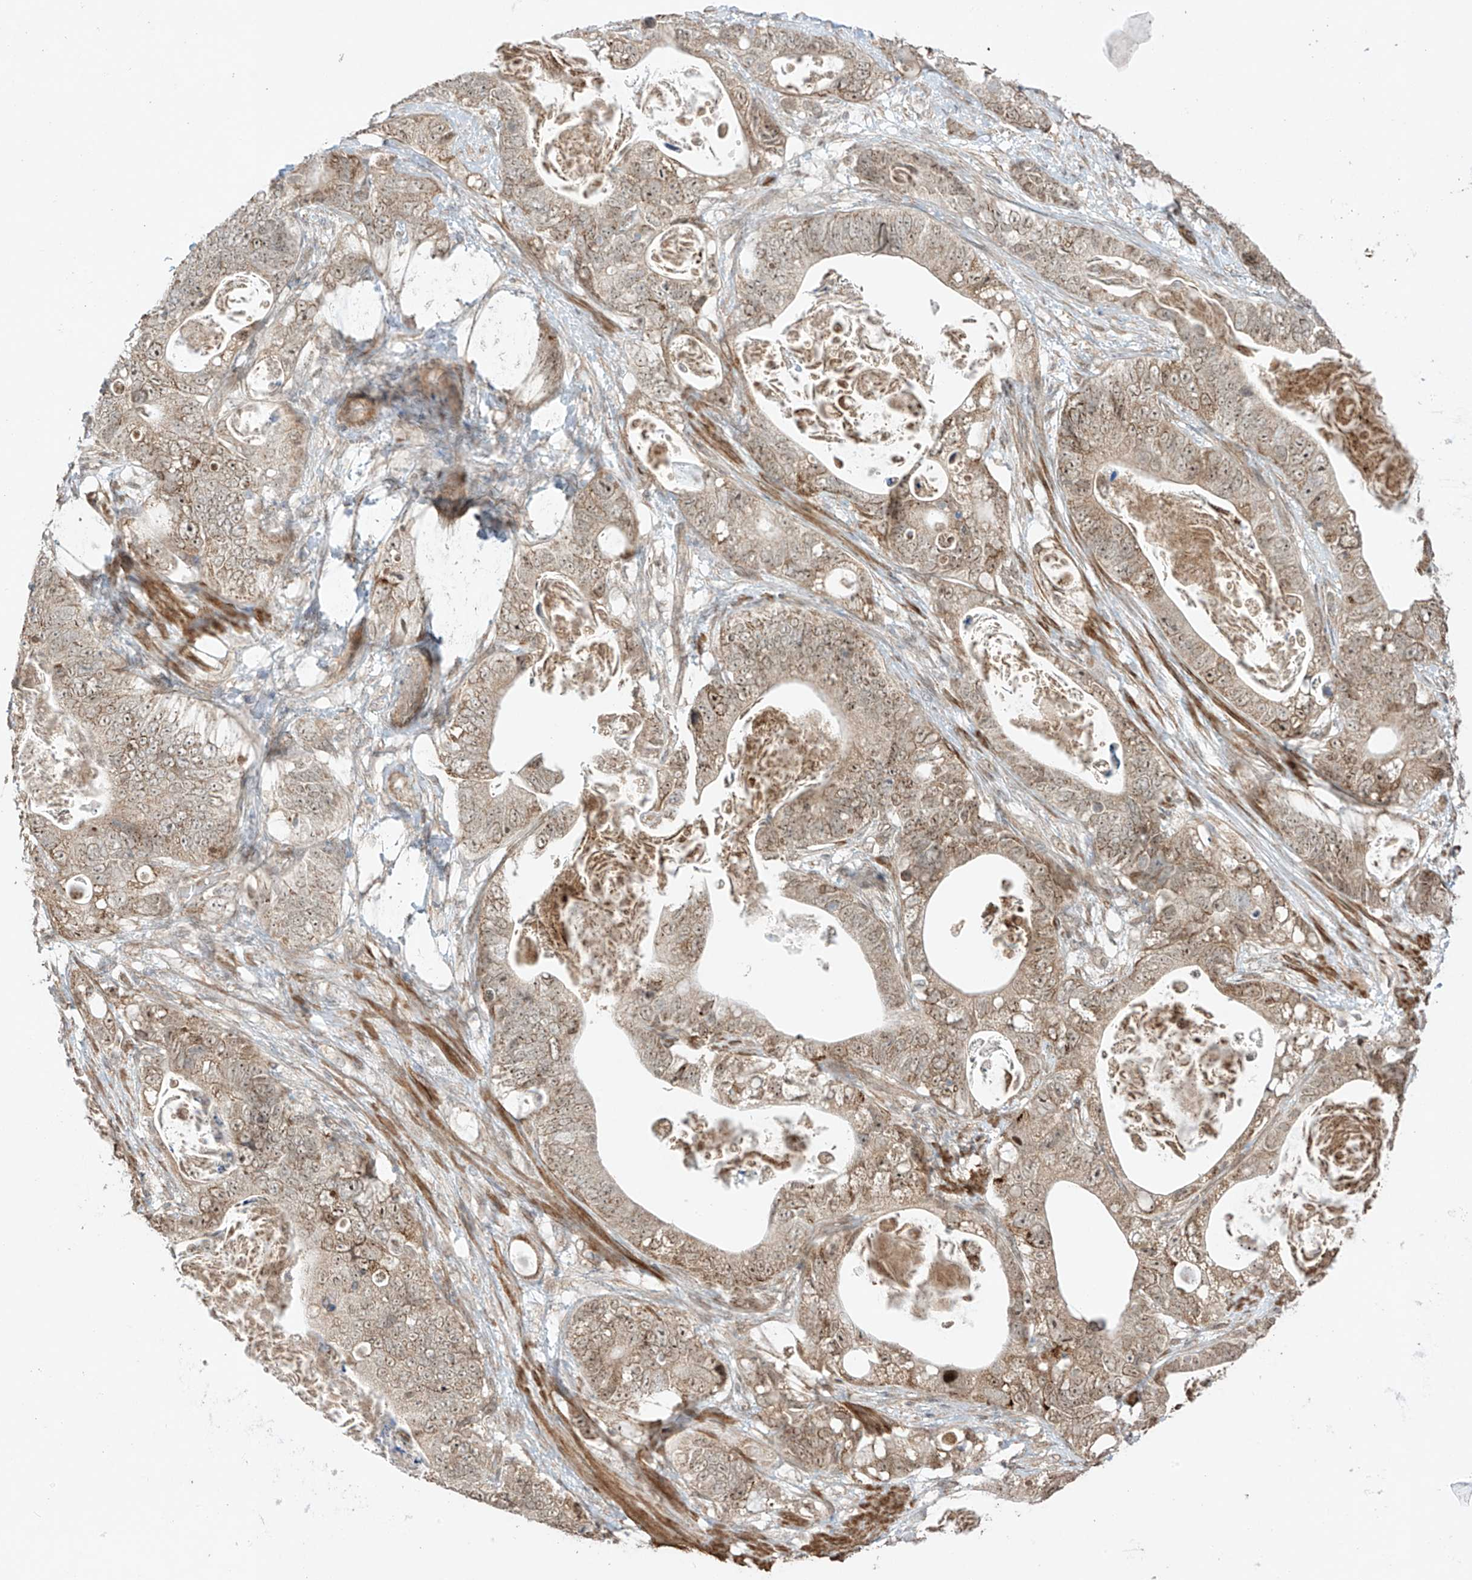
{"staining": {"intensity": "weak", "quantity": ">75%", "location": "cytoplasmic/membranous,nuclear"}, "tissue": "stomach cancer", "cell_type": "Tumor cells", "image_type": "cancer", "snomed": [{"axis": "morphology", "description": "Normal tissue, NOS"}, {"axis": "morphology", "description": "Adenocarcinoma, NOS"}, {"axis": "topography", "description": "Stomach"}], "caption": "Brown immunohistochemical staining in stomach cancer reveals weak cytoplasmic/membranous and nuclear staining in approximately >75% of tumor cells. Ihc stains the protein in brown and the nuclei are stained blue.", "gene": "ABCD1", "patient": {"sex": "female", "age": 89}}